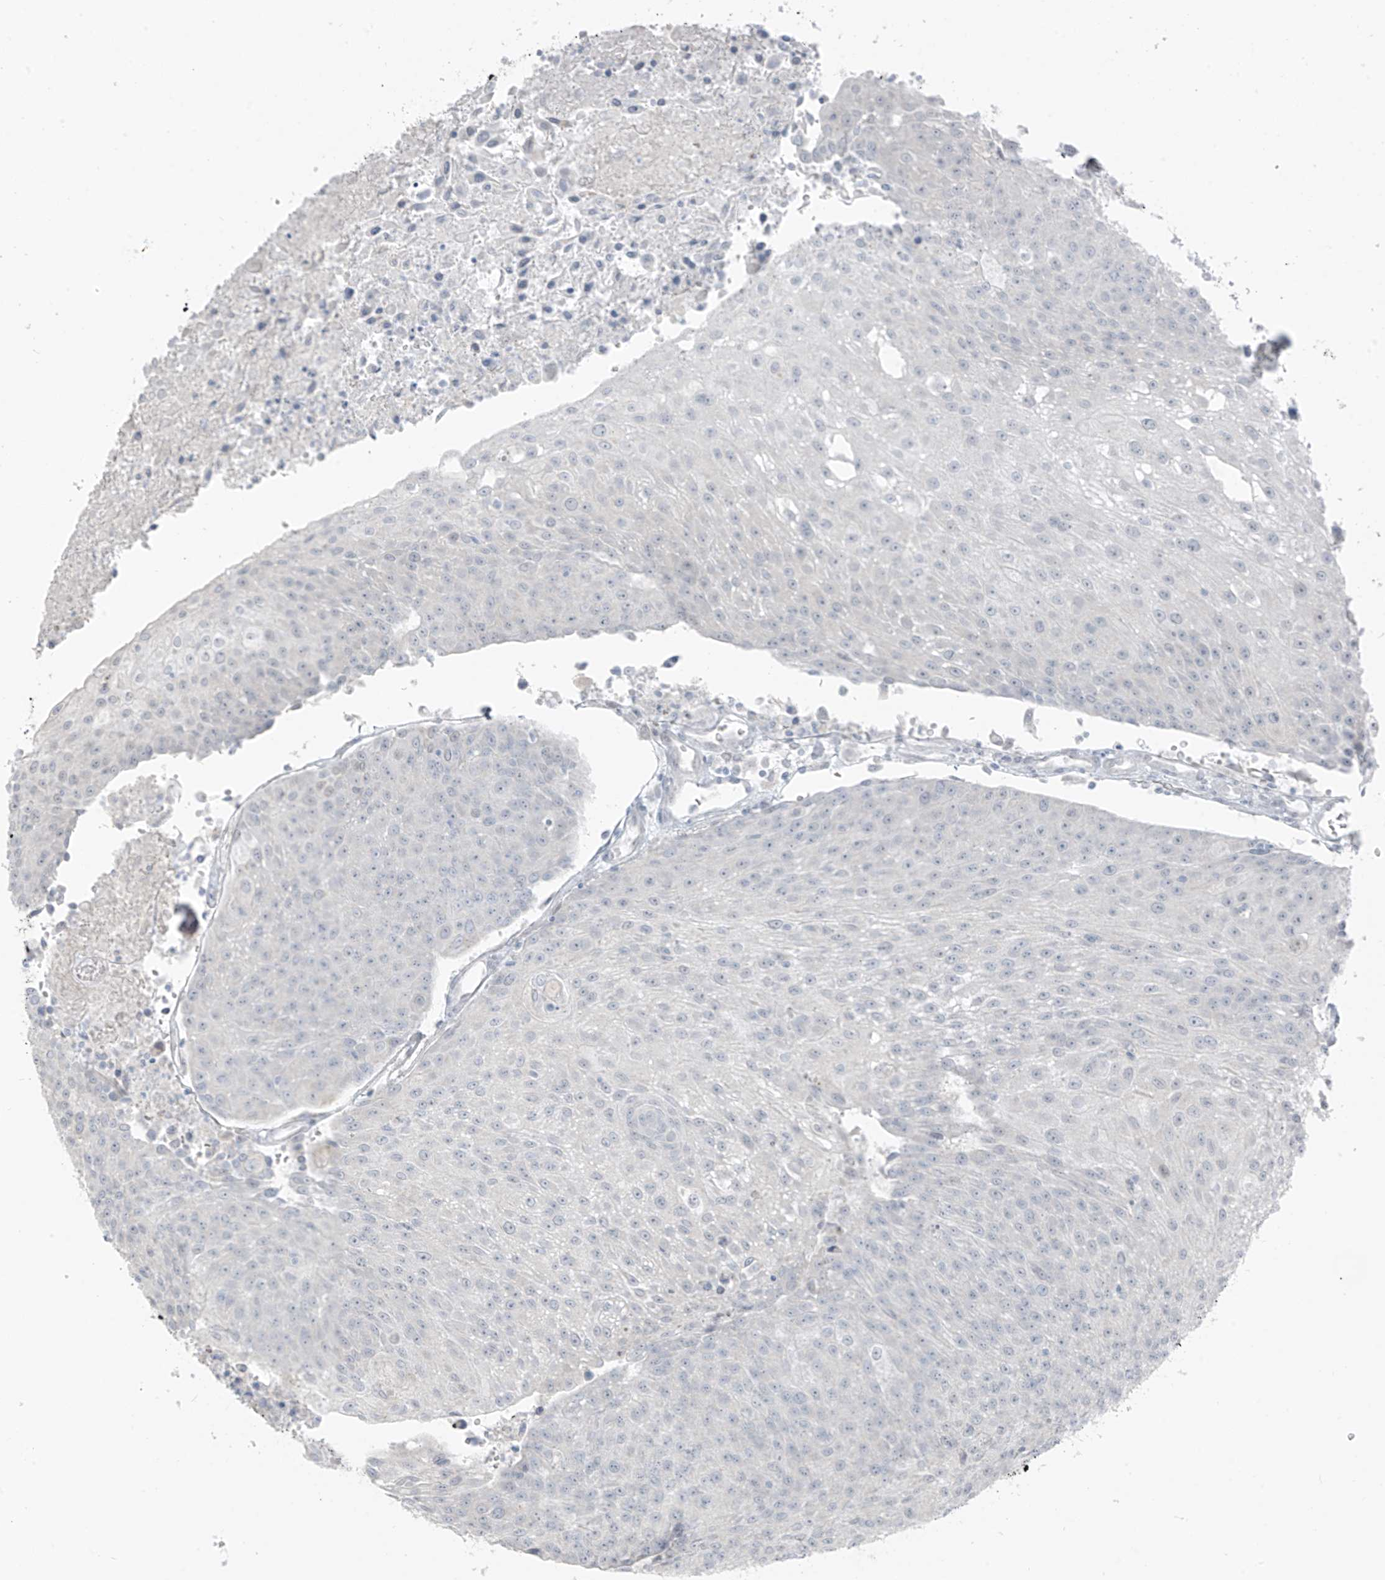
{"staining": {"intensity": "negative", "quantity": "none", "location": "none"}, "tissue": "urothelial cancer", "cell_type": "Tumor cells", "image_type": "cancer", "snomed": [{"axis": "morphology", "description": "Urothelial carcinoma, High grade"}, {"axis": "topography", "description": "Urinary bladder"}], "caption": "Immunohistochemistry (IHC) of urothelial cancer reveals no expression in tumor cells.", "gene": "PRDM6", "patient": {"sex": "female", "age": 85}}